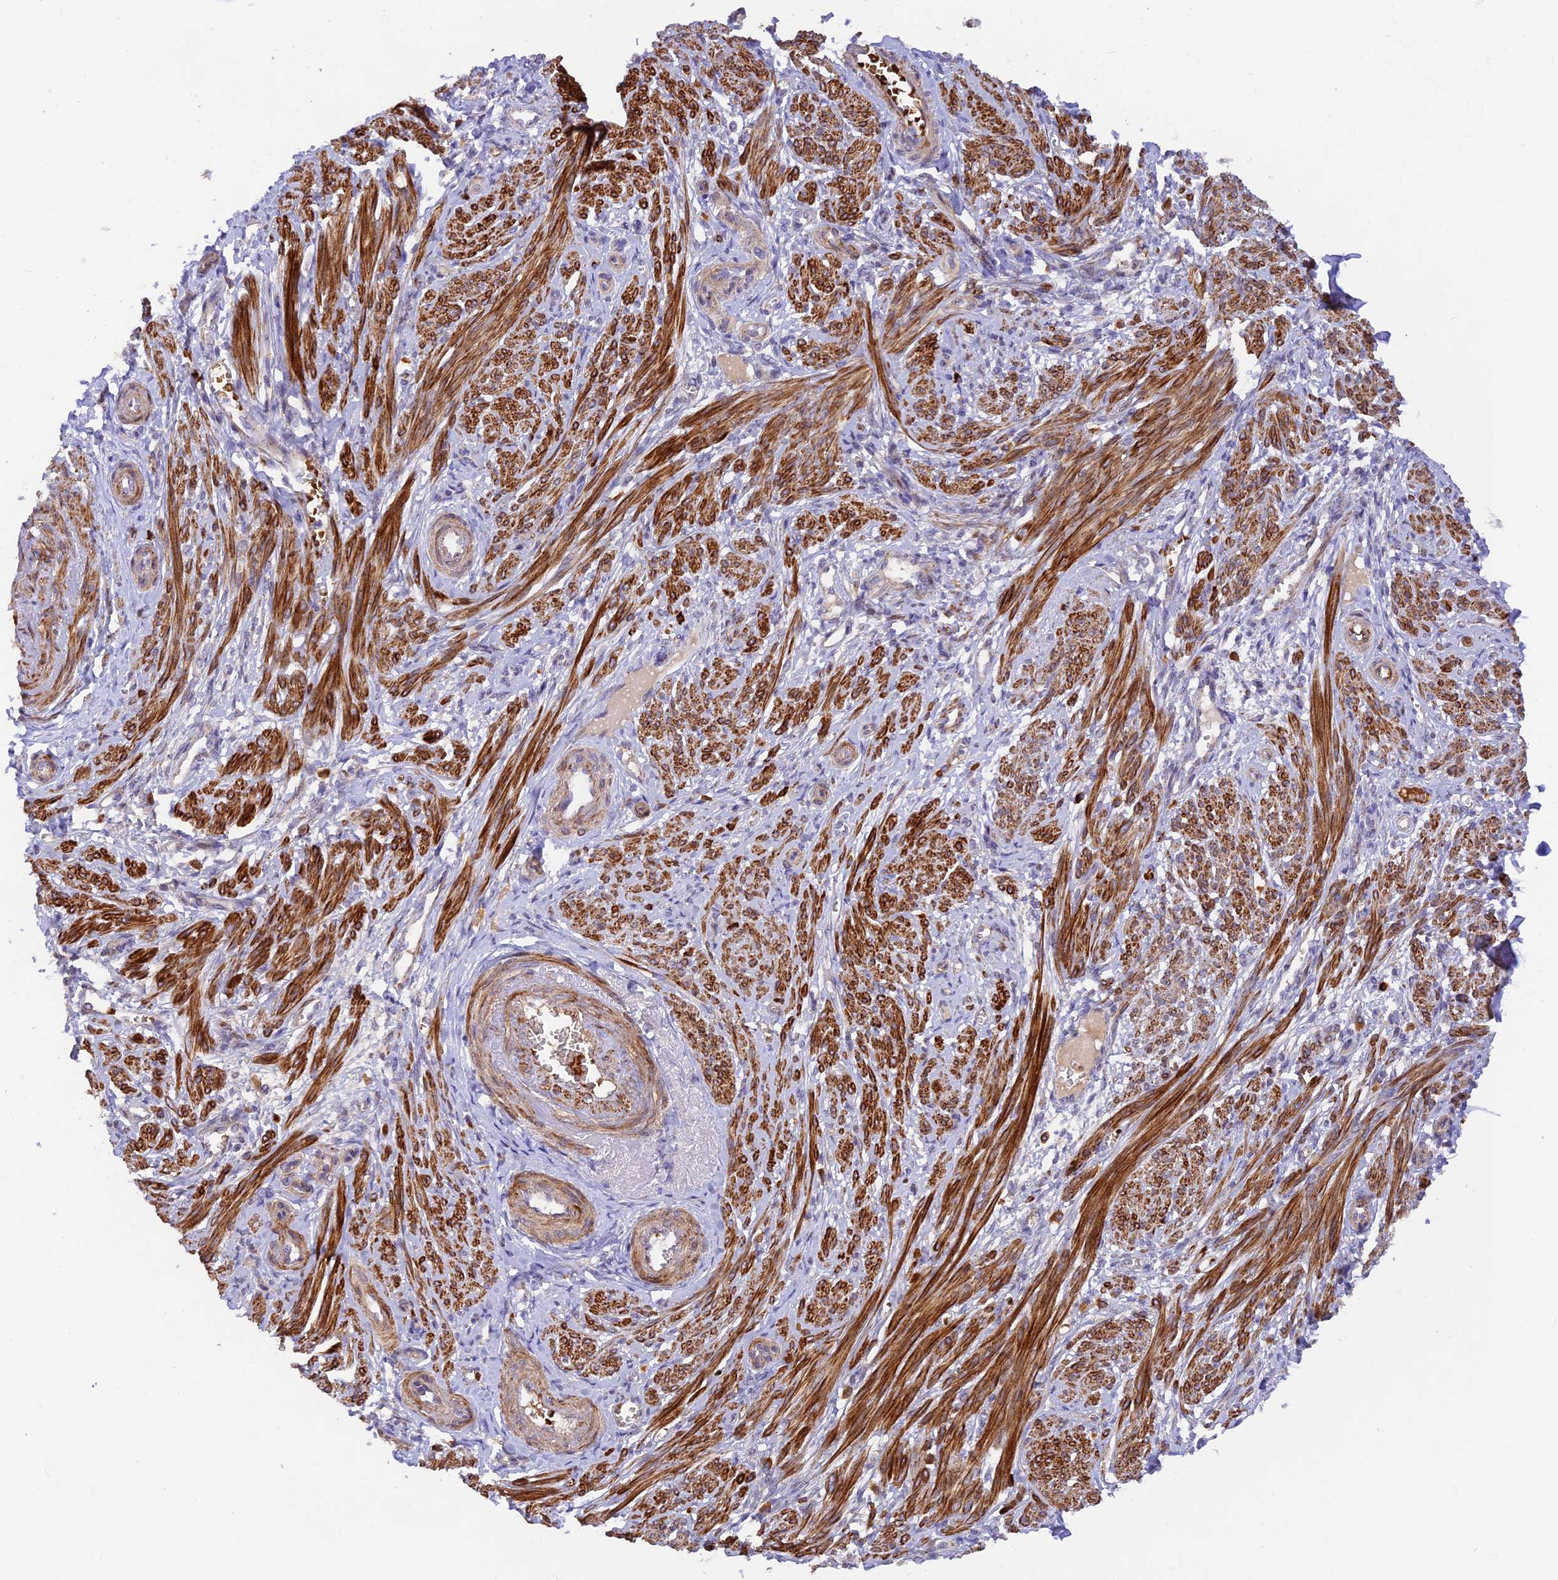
{"staining": {"intensity": "strong", "quantity": ">75%", "location": "cytoplasmic/membranous"}, "tissue": "smooth muscle", "cell_type": "Smooth muscle cells", "image_type": "normal", "snomed": [{"axis": "morphology", "description": "Normal tissue, NOS"}, {"axis": "topography", "description": "Smooth muscle"}], "caption": "The immunohistochemical stain highlights strong cytoplasmic/membranous staining in smooth muscle cells of normal smooth muscle.", "gene": "WDFY4", "patient": {"sex": "female", "age": 39}}